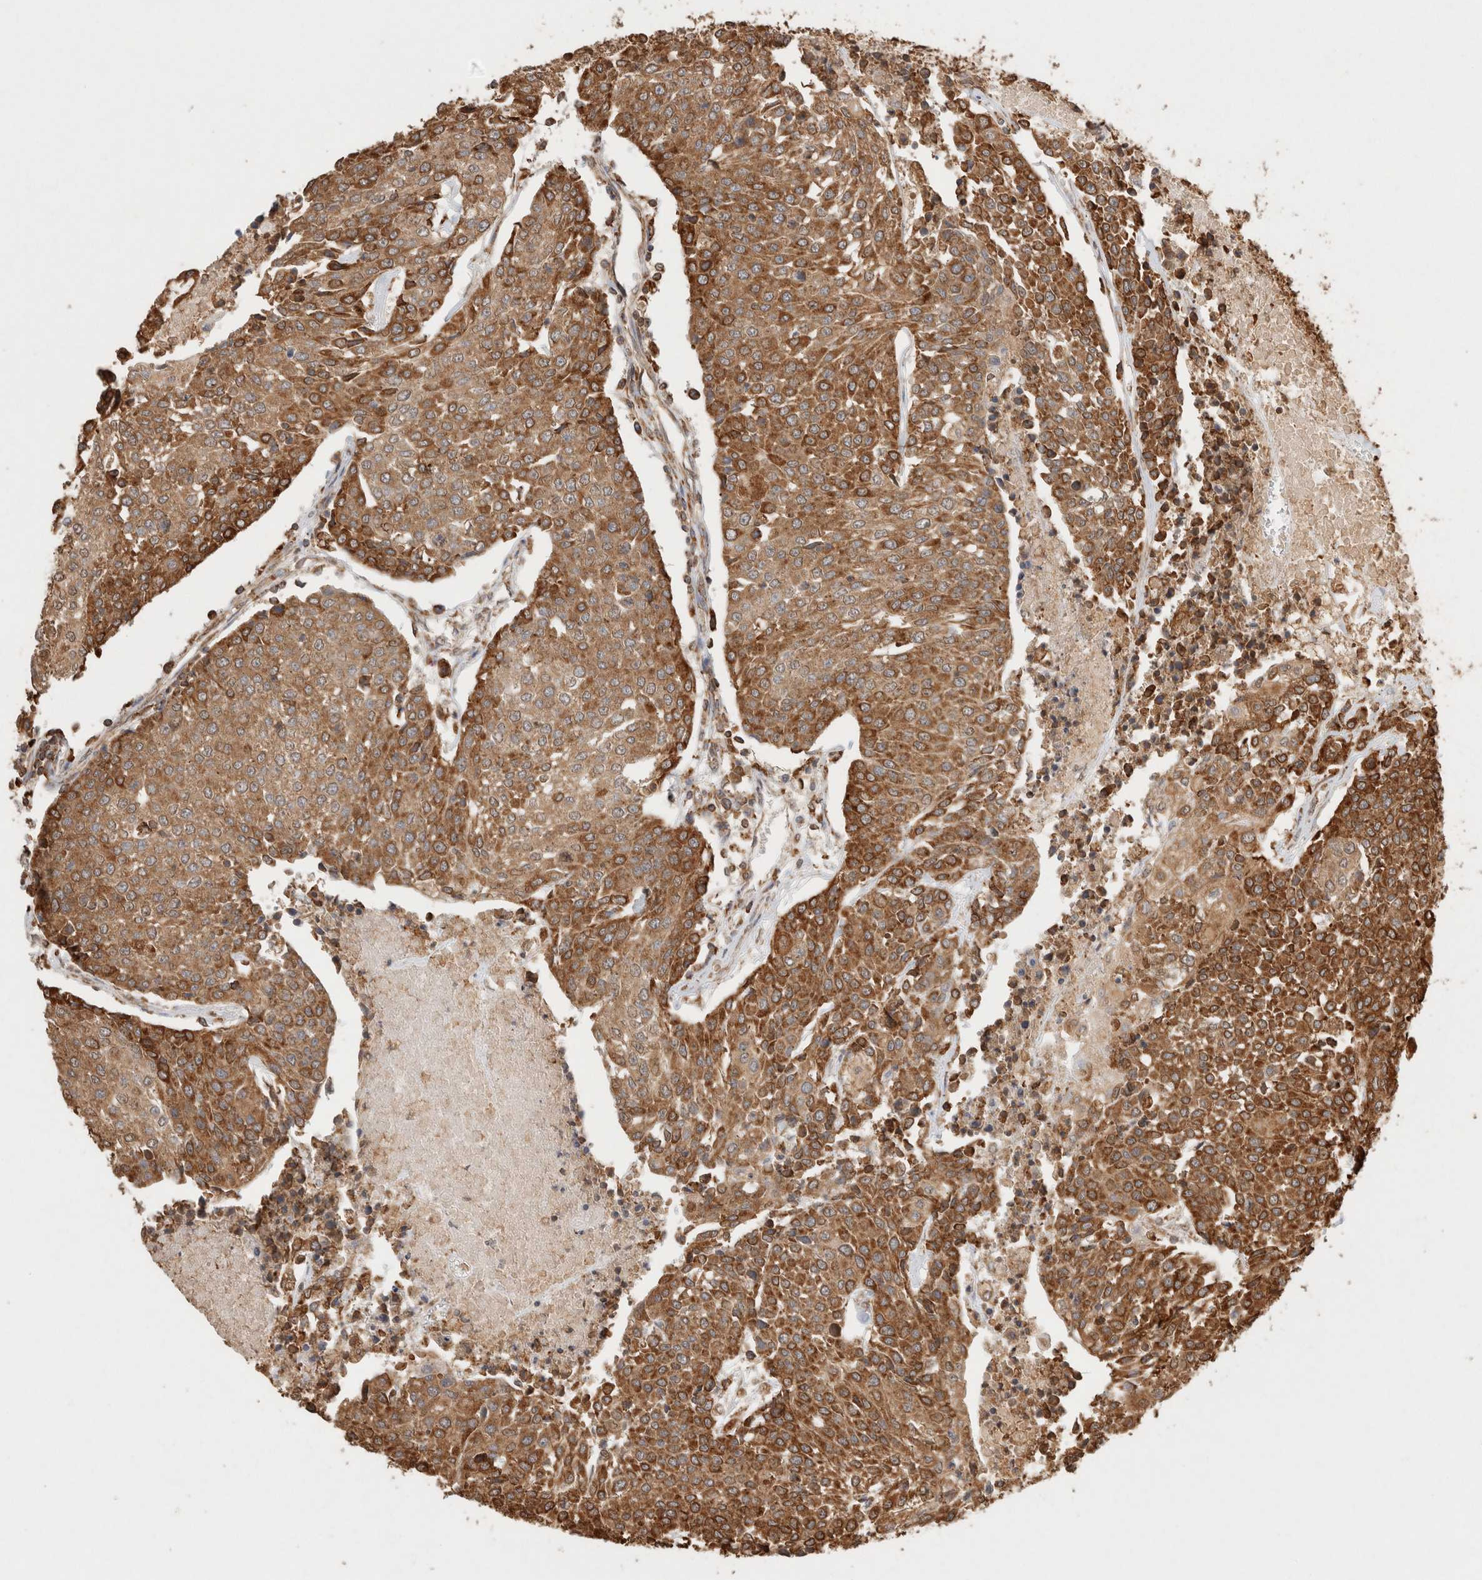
{"staining": {"intensity": "strong", "quantity": "25%-75%", "location": "cytoplasmic/membranous"}, "tissue": "urothelial cancer", "cell_type": "Tumor cells", "image_type": "cancer", "snomed": [{"axis": "morphology", "description": "Urothelial carcinoma, High grade"}, {"axis": "topography", "description": "Urinary bladder"}], "caption": "Immunohistochemical staining of human urothelial carcinoma (high-grade) exhibits high levels of strong cytoplasmic/membranous staining in approximately 25%-75% of tumor cells.", "gene": "ERAP1", "patient": {"sex": "female", "age": 85}}